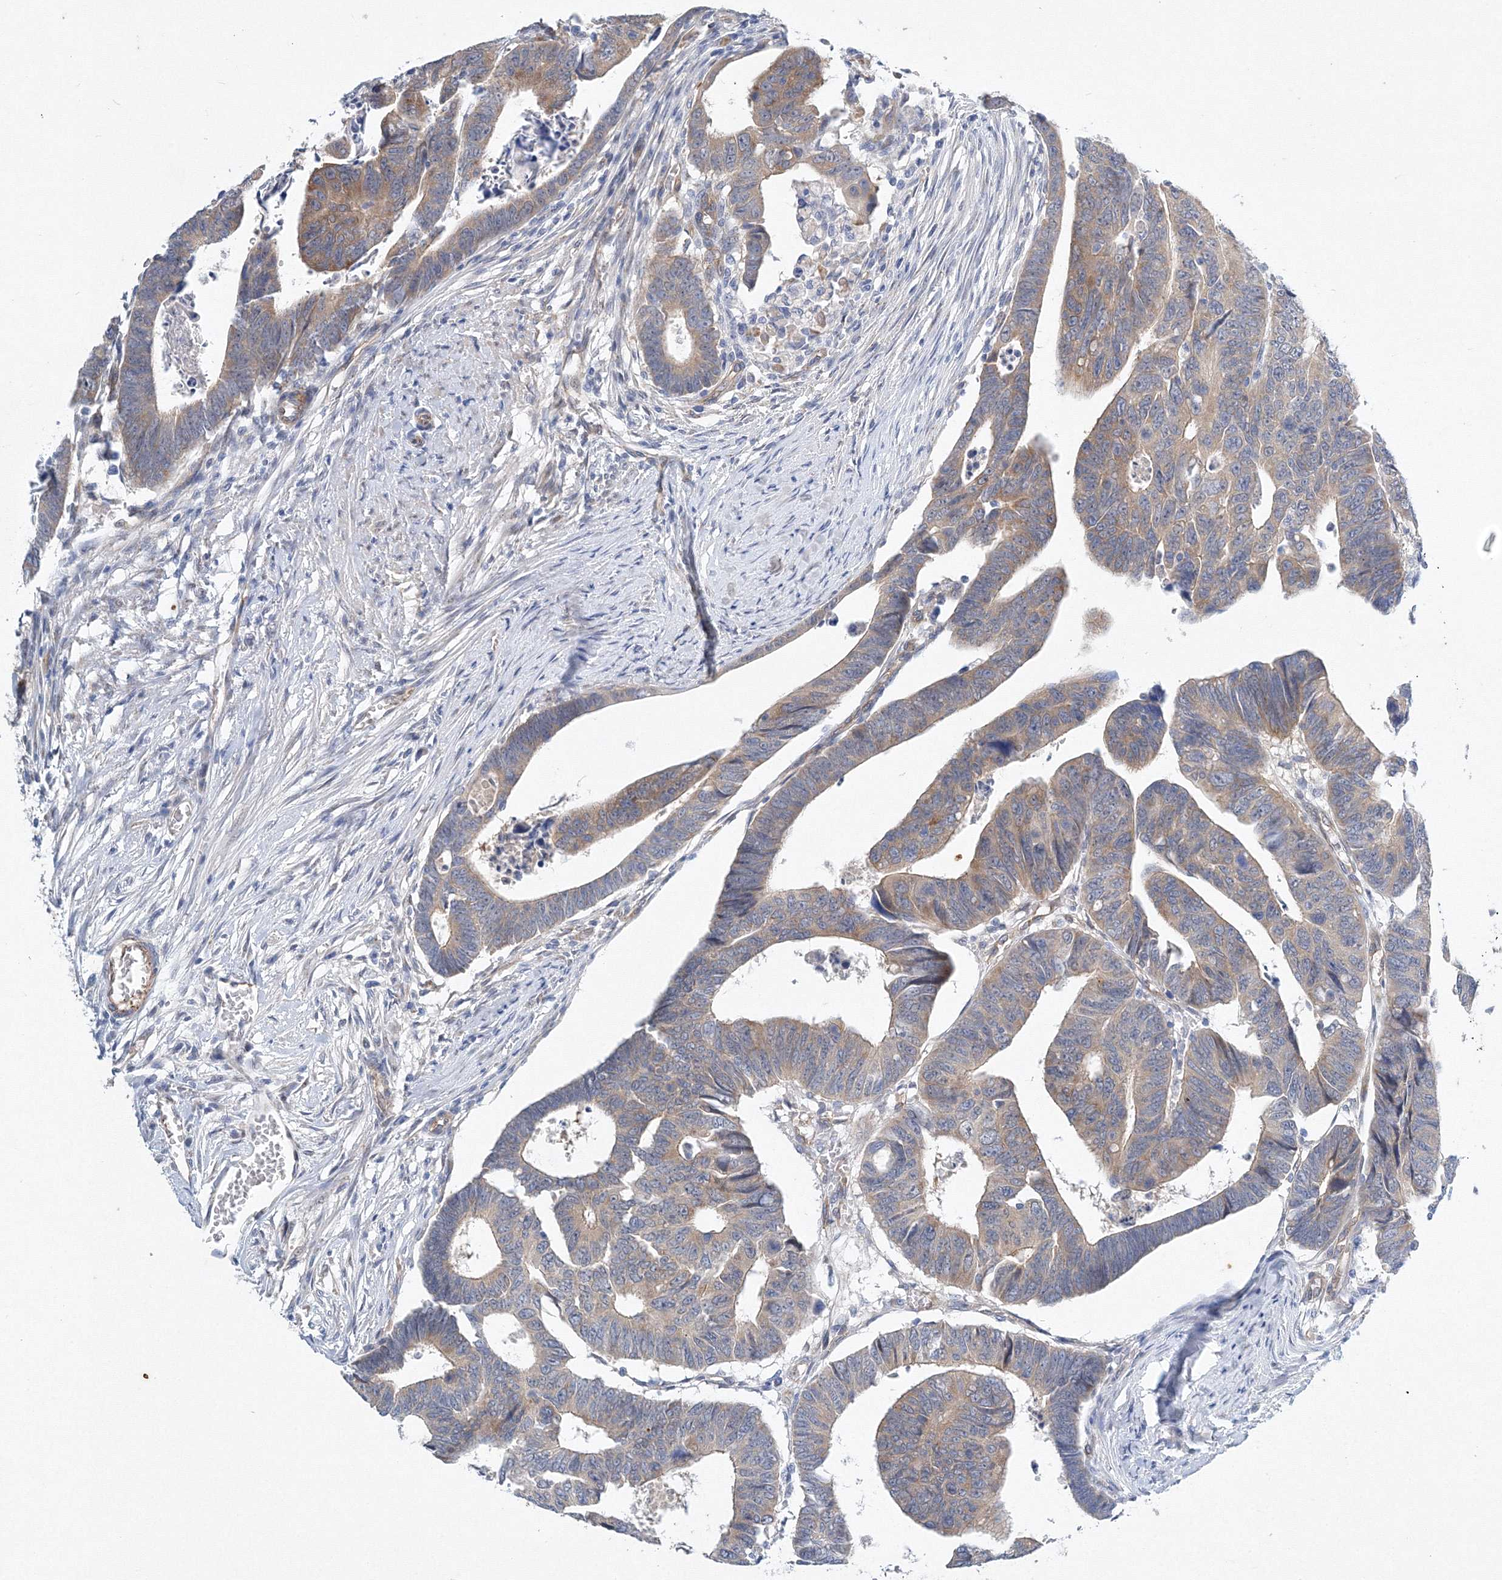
{"staining": {"intensity": "weak", "quantity": "25%-75%", "location": "cytoplasmic/membranous"}, "tissue": "colorectal cancer", "cell_type": "Tumor cells", "image_type": "cancer", "snomed": [{"axis": "morphology", "description": "Adenocarcinoma, NOS"}, {"axis": "topography", "description": "Rectum"}], "caption": "Immunohistochemistry (IHC) of human colorectal adenocarcinoma demonstrates low levels of weak cytoplasmic/membranous expression in approximately 25%-75% of tumor cells.", "gene": "TANC1", "patient": {"sex": "female", "age": 65}}